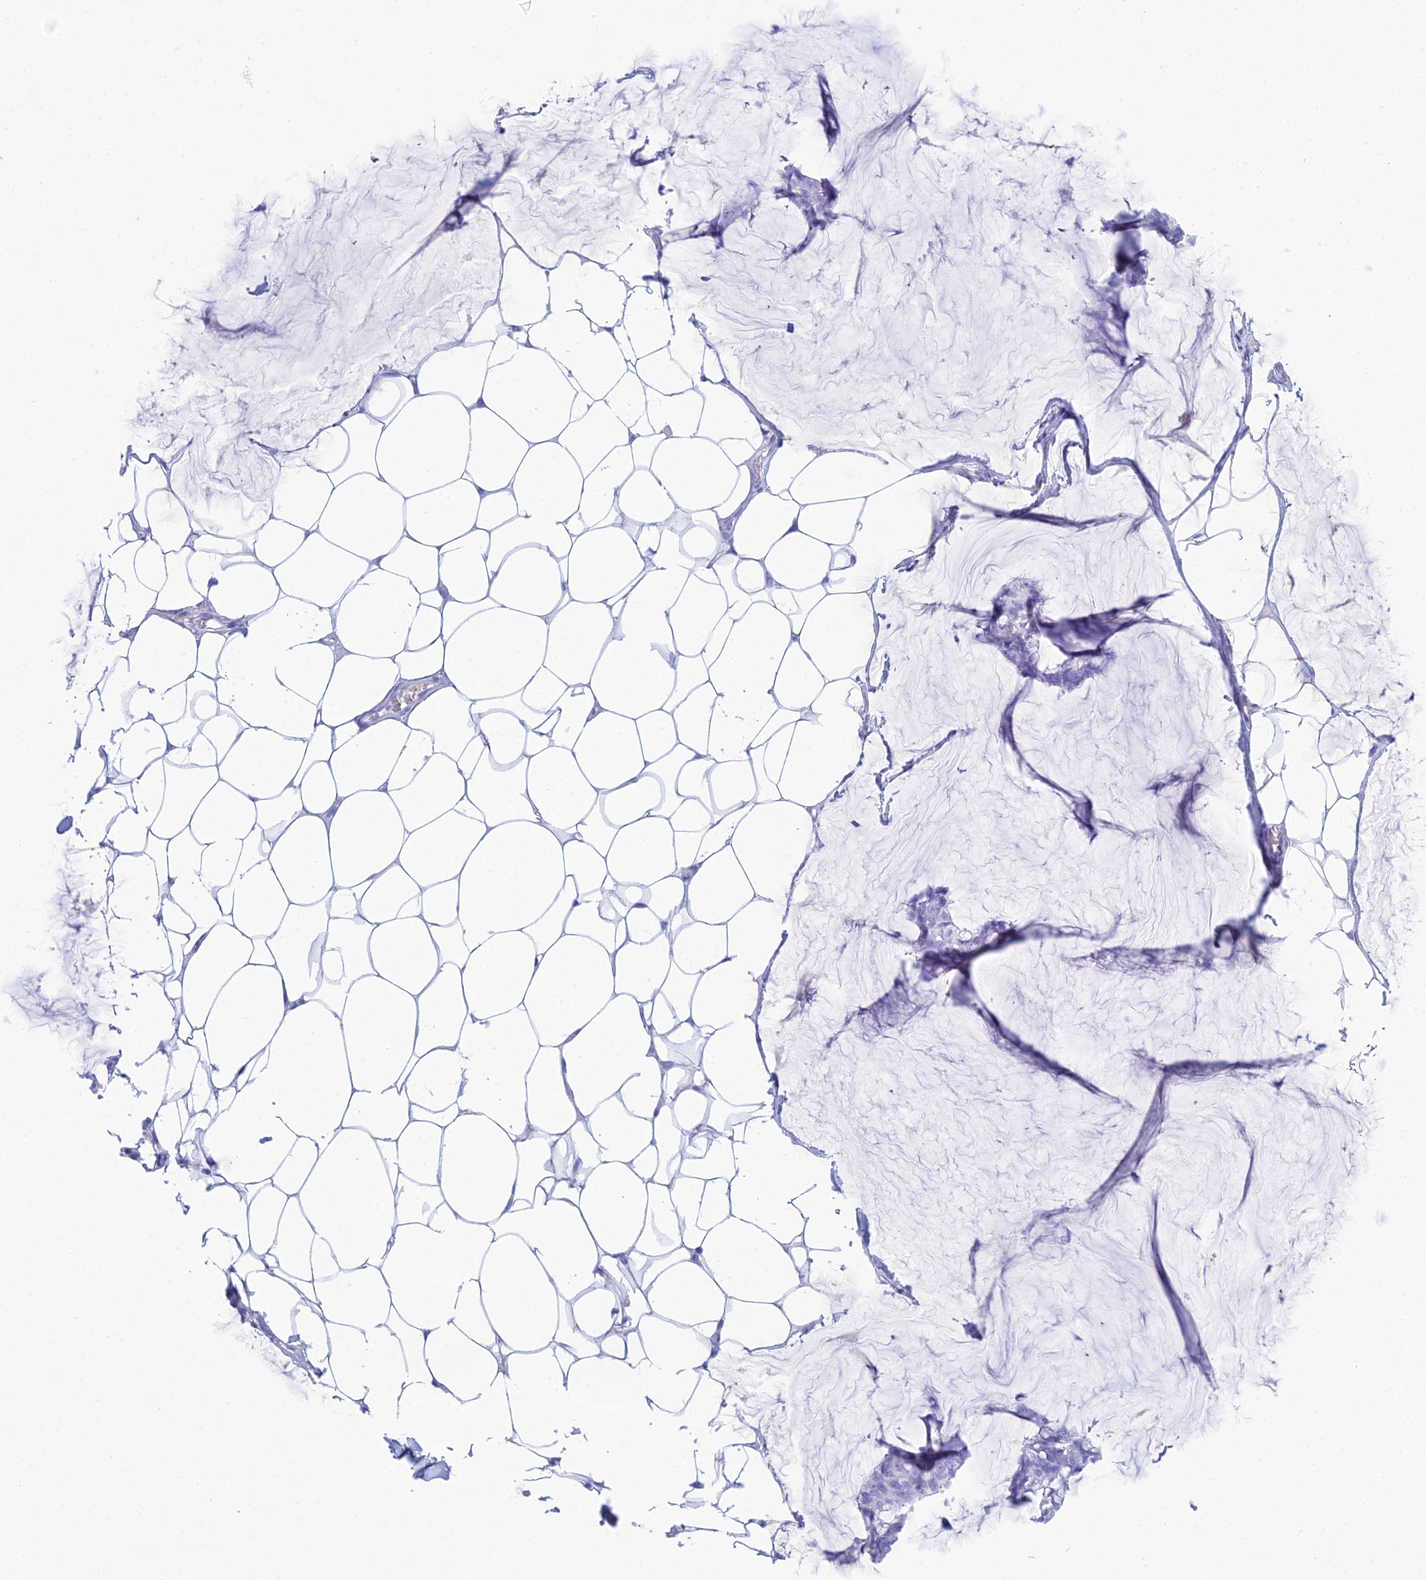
{"staining": {"intensity": "negative", "quantity": "none", "location": "none"}, "tissue": "breast cancer", "cell_type": "Tumor cells", "image_type": "cancer", "snomed": [{"axis": "morphology", "description": "Duct carcinoma"}, {"axis": "topography", "description": "Breast"}], "caption": "The IHC image has no significant staining in tumor cells of breast cancer (infiltrating ductal carcinoma) tissue.", "gene": "REG1A", "patient": {"sex": "female", "age": 93}}